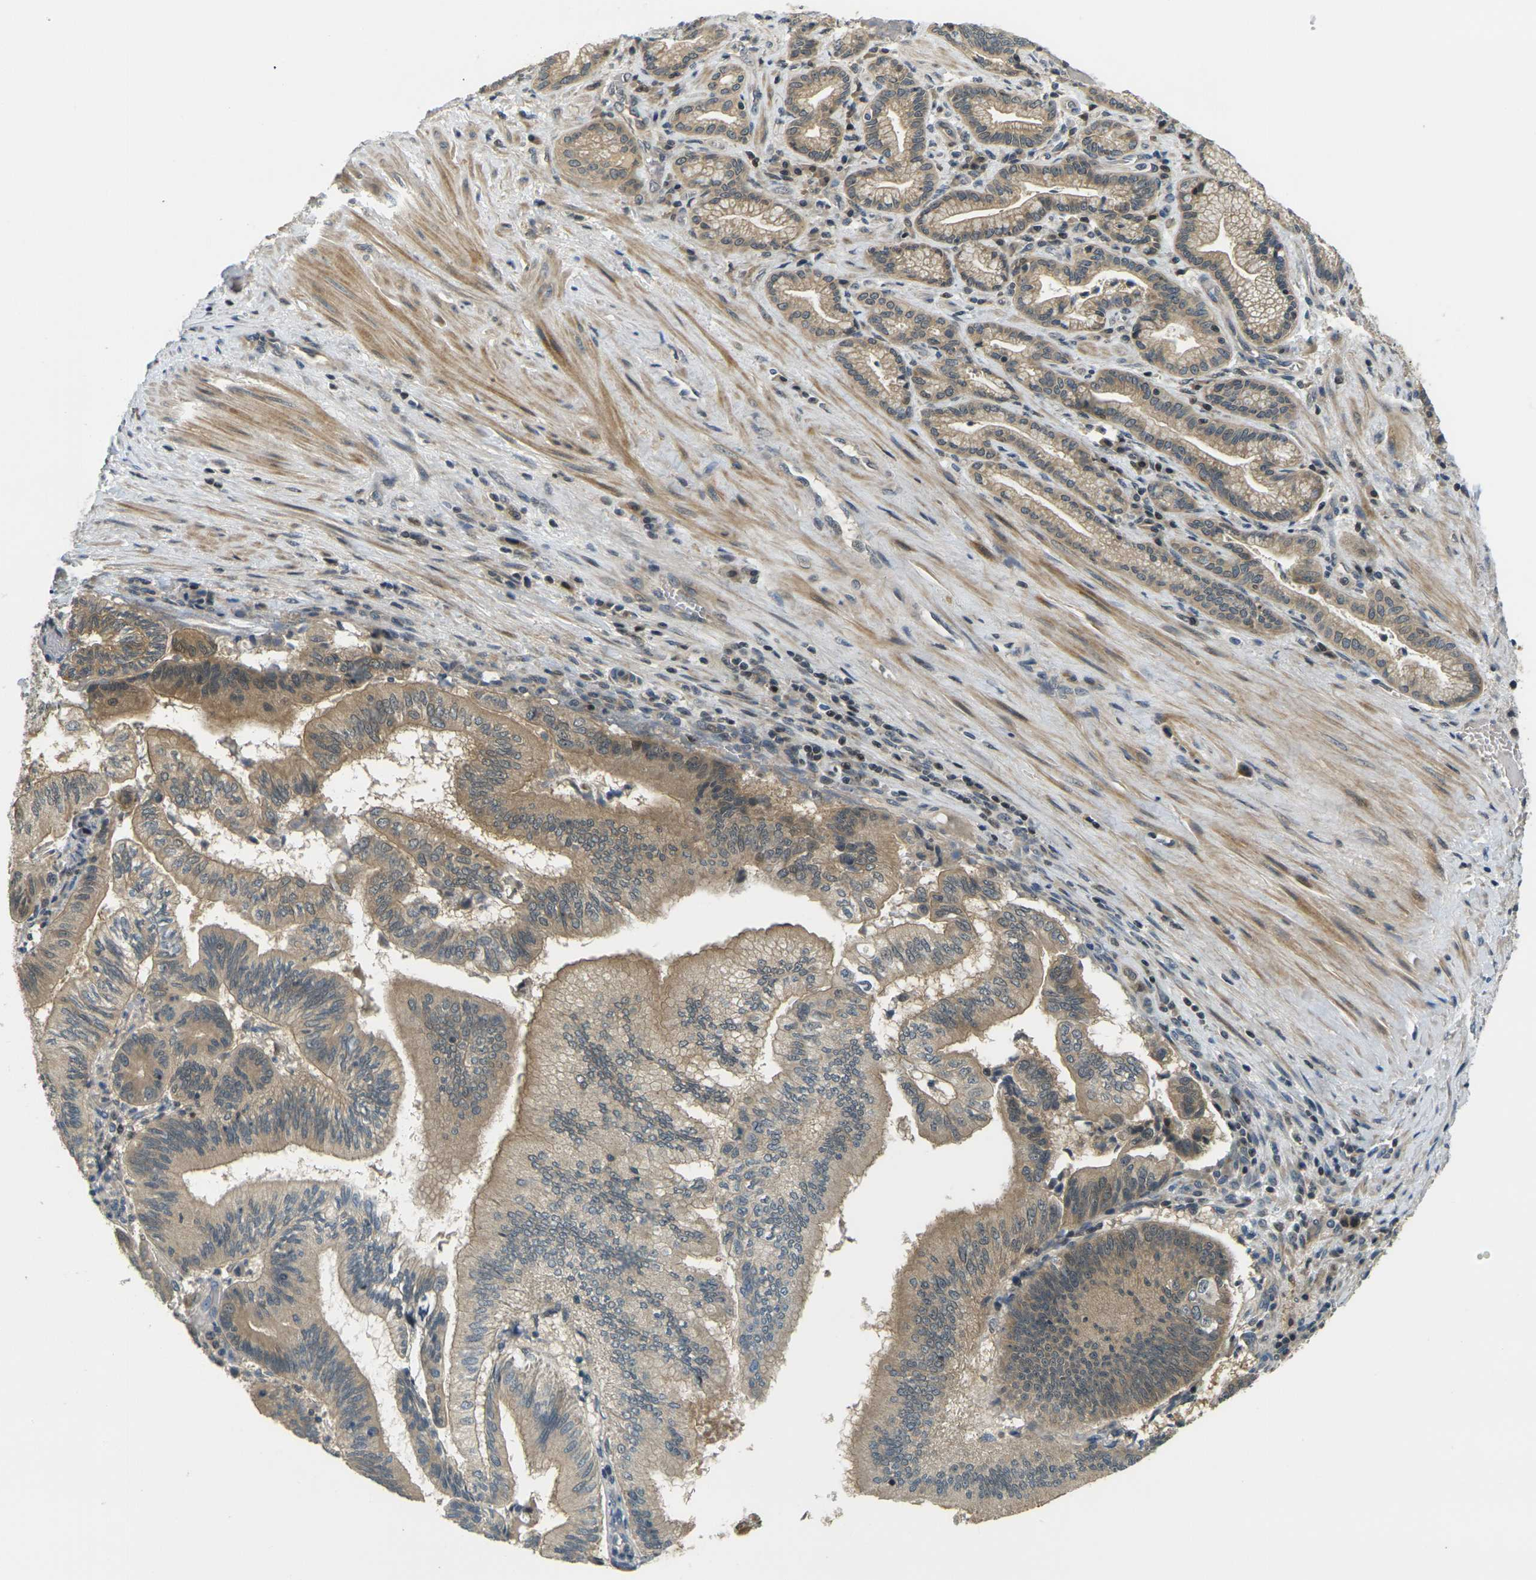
{"staining": {"intensity": "moderate", "quantity": ">75%", "location": "cytoplasmic/membranous"}, "tissue": "pancreatic cancer", "cell_type": "Tumor cells", "image_type": "cancer", "snomed": [{"axis": "morphology", "description": "Adenocarcinoma, NOS"}, {"axis": "topography", "description": "Pancreas"}], "caption": "Protein staining shows moderate cytoplasmic/membranous positivity in approximately >75% of tumor cells in adenocarcinoma (pancreatic).", "gene": "KLHL8", "patient": {"sex": "male", "age": 82}}